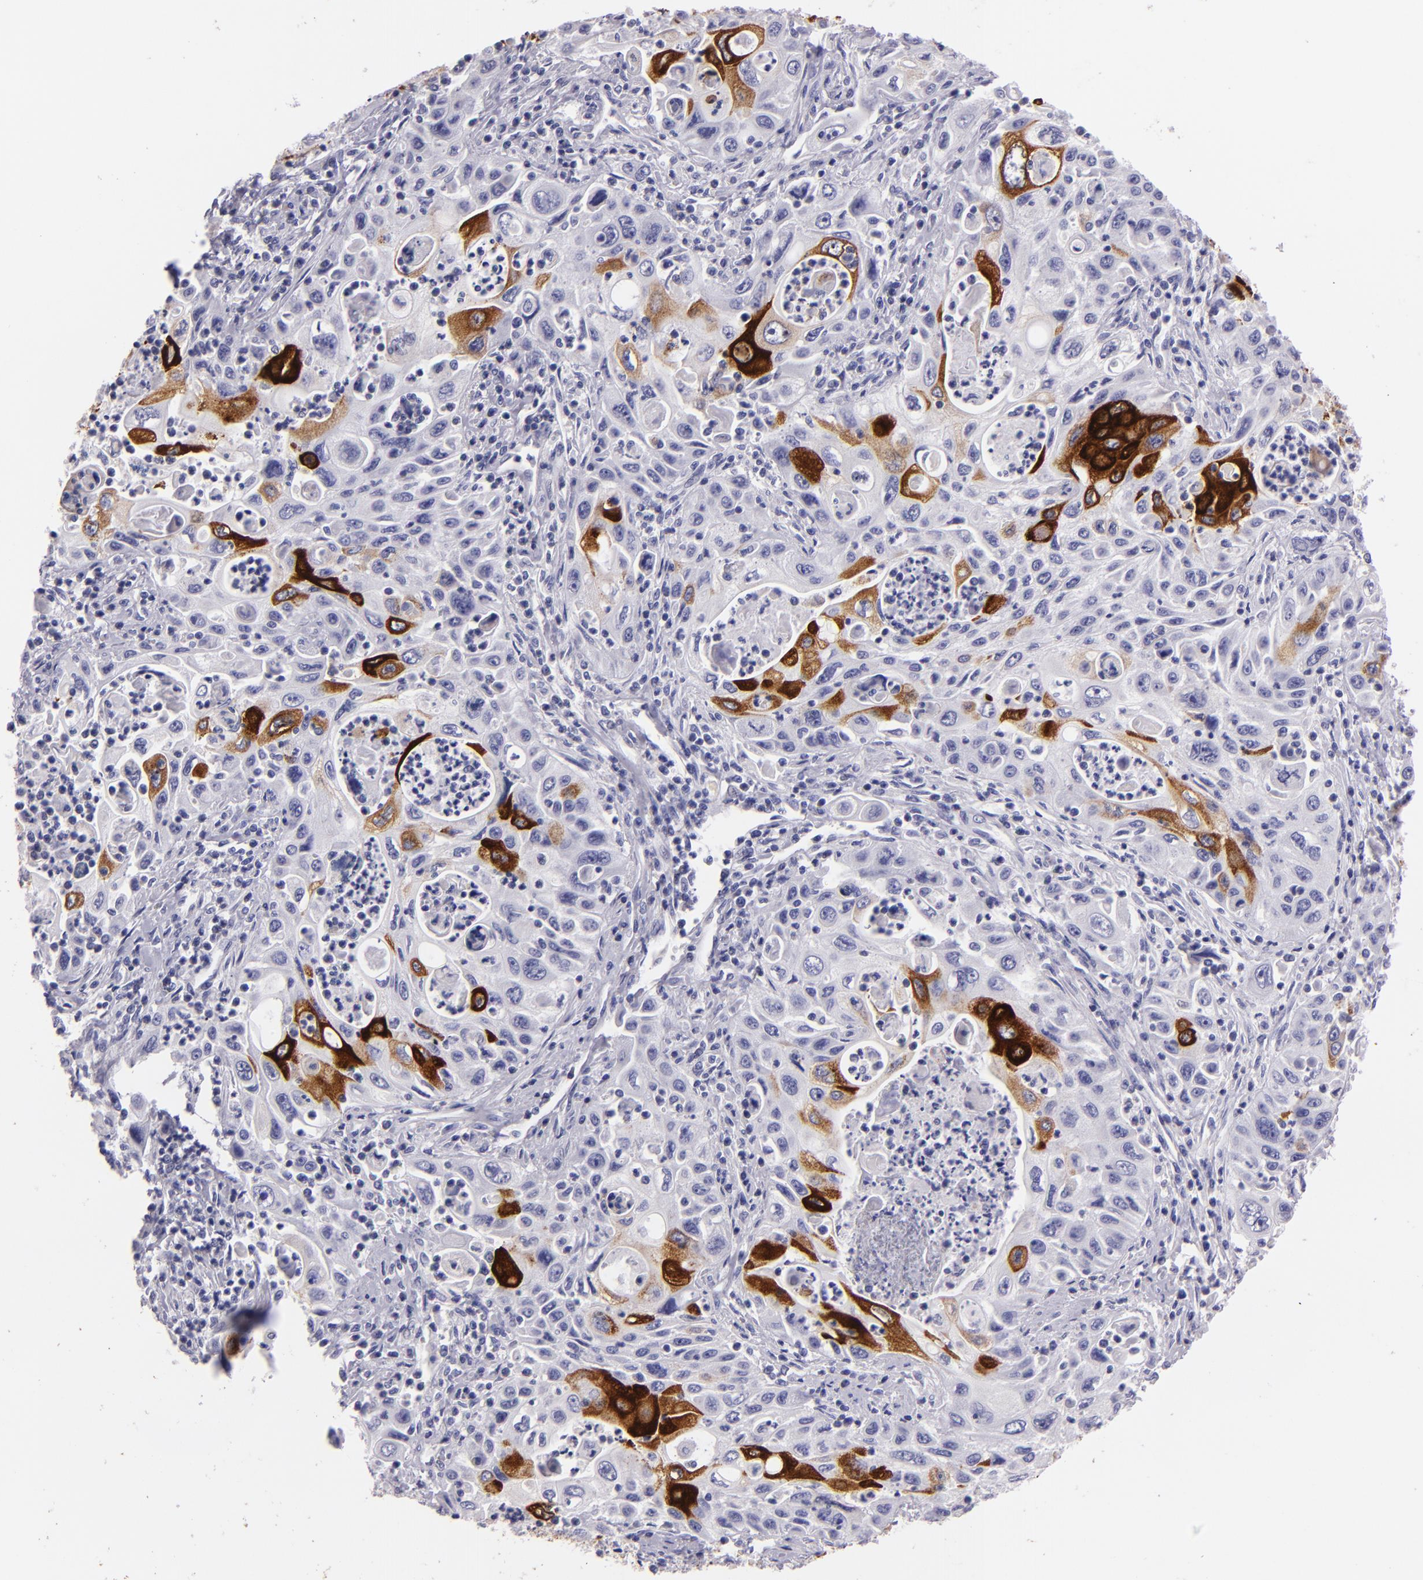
{"staining": {"intensity": "strong", "quantity": "<25%", "location": "cytoplasmic/membranous"}, "tissue": "pancreatic cancer", "cell_type": "Tumor cells", "image_type": "cancer", "snomed": [{"axis": "morphology", "description": "Adenocarcinoma, NOS"}, {"axis": "topography", "description": "Pancreas"}], "caption": "Immunohistochemistry (IHC) (DAB) staining of pancreatic adenocarcinoma reveals strong cytoplasmic/membranous protein positivity in about <25% of tumor cells. (IHC, brightfield microscopy, high magnification).", "gene": "MUC5AC", "patient": {"sex": "male", "age": 70}}